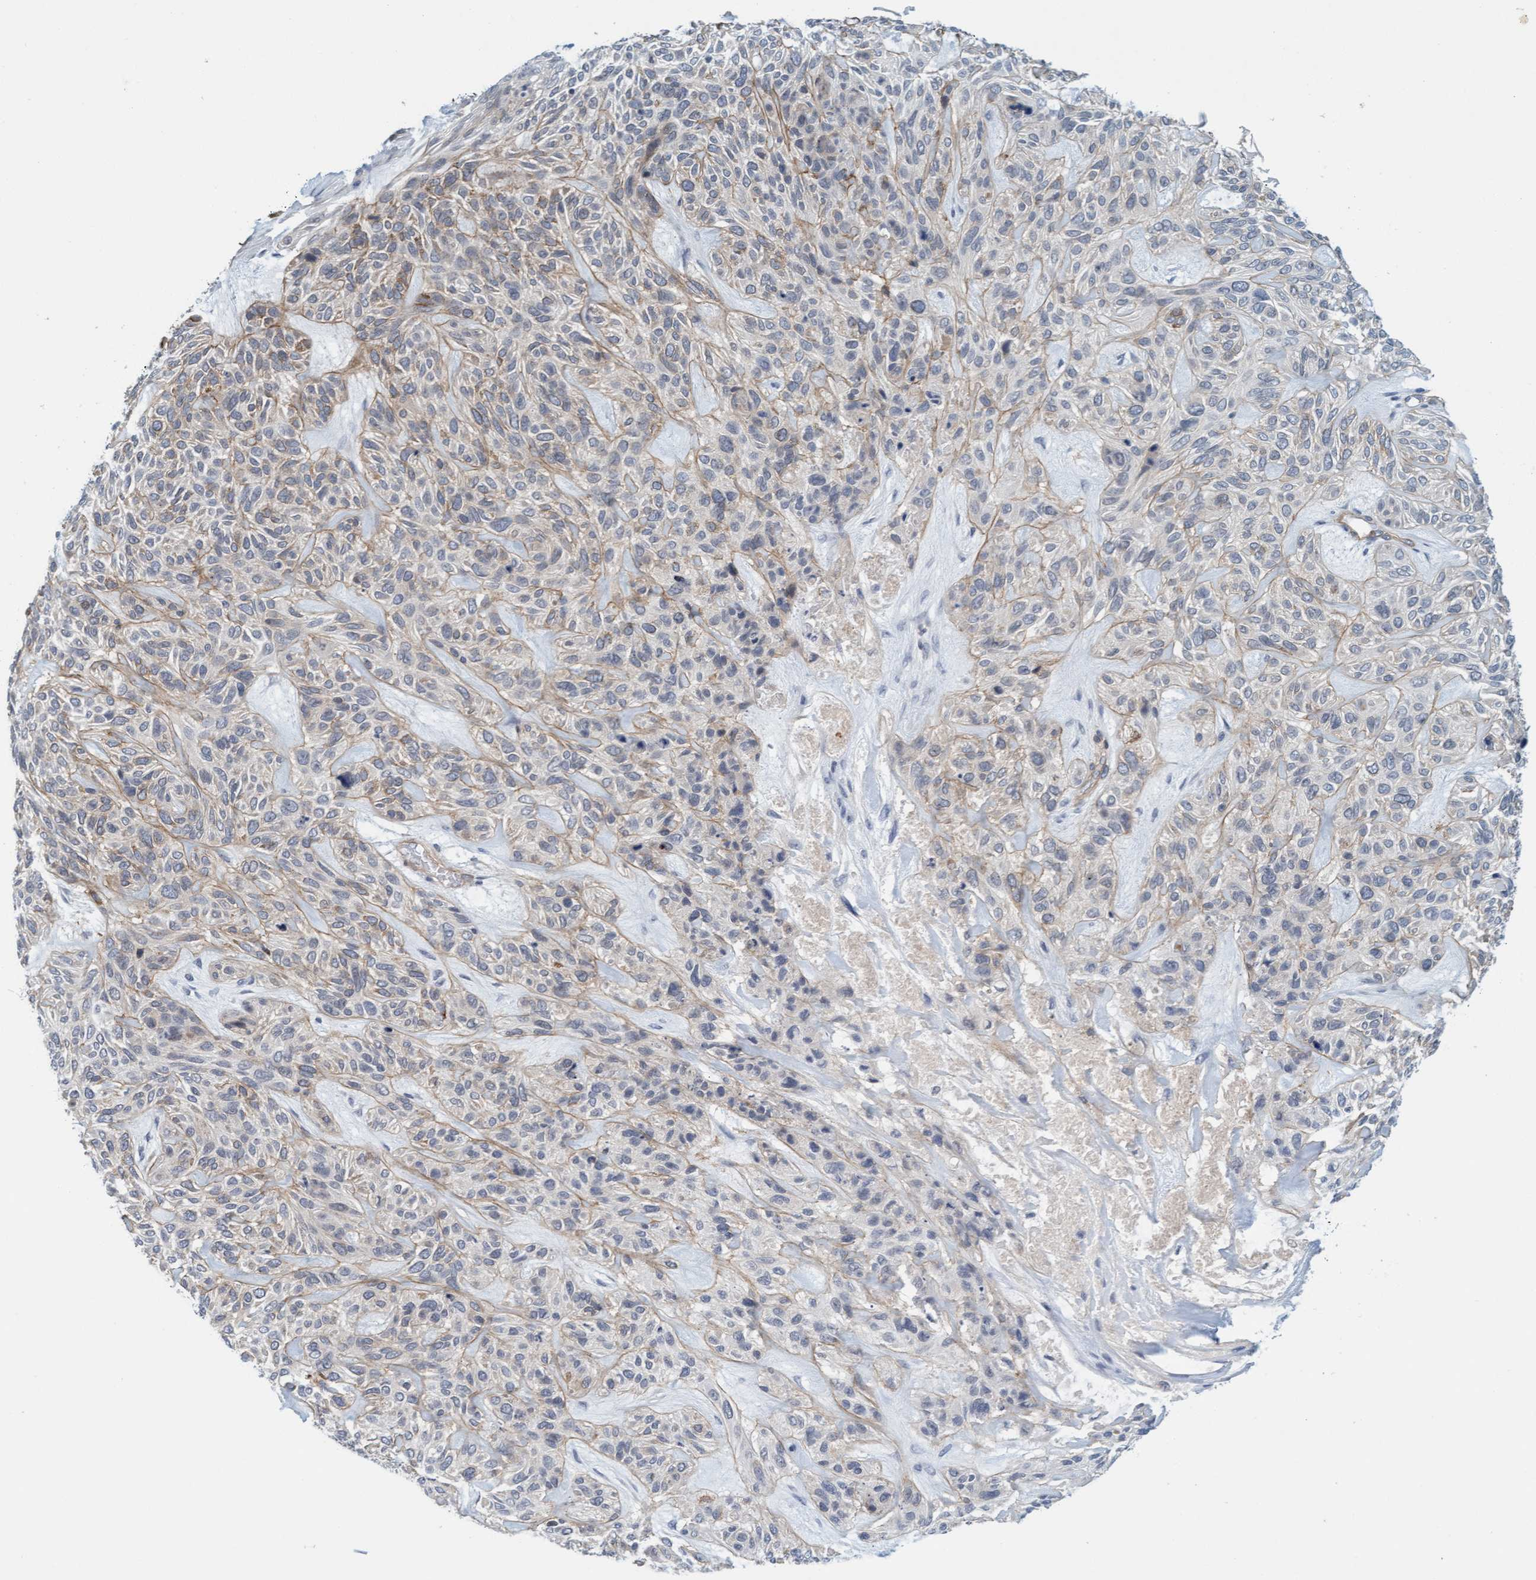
{"staining": {"intensity": "weak", "quantity": "25%-75%", "location": "cytoplasmic/membranous"}, "tissue": "skin cancer", "cell_type": "Tumor cells", "image_type": "cancer", "snomed": [{"axis": "morphology", "description": "Basal cell carcinoma"}, {"axis": "topography", "description": "Skin"}], "caption": "Immunohistochemical staining of human basal cell carcinoma (skin) reveals low levels of weak cytoplasmic/membranous protein expression in about 25%-75% of tumor cells.", "gene": "TSTD2", "patient": {"sex": "male", "age": 55}}